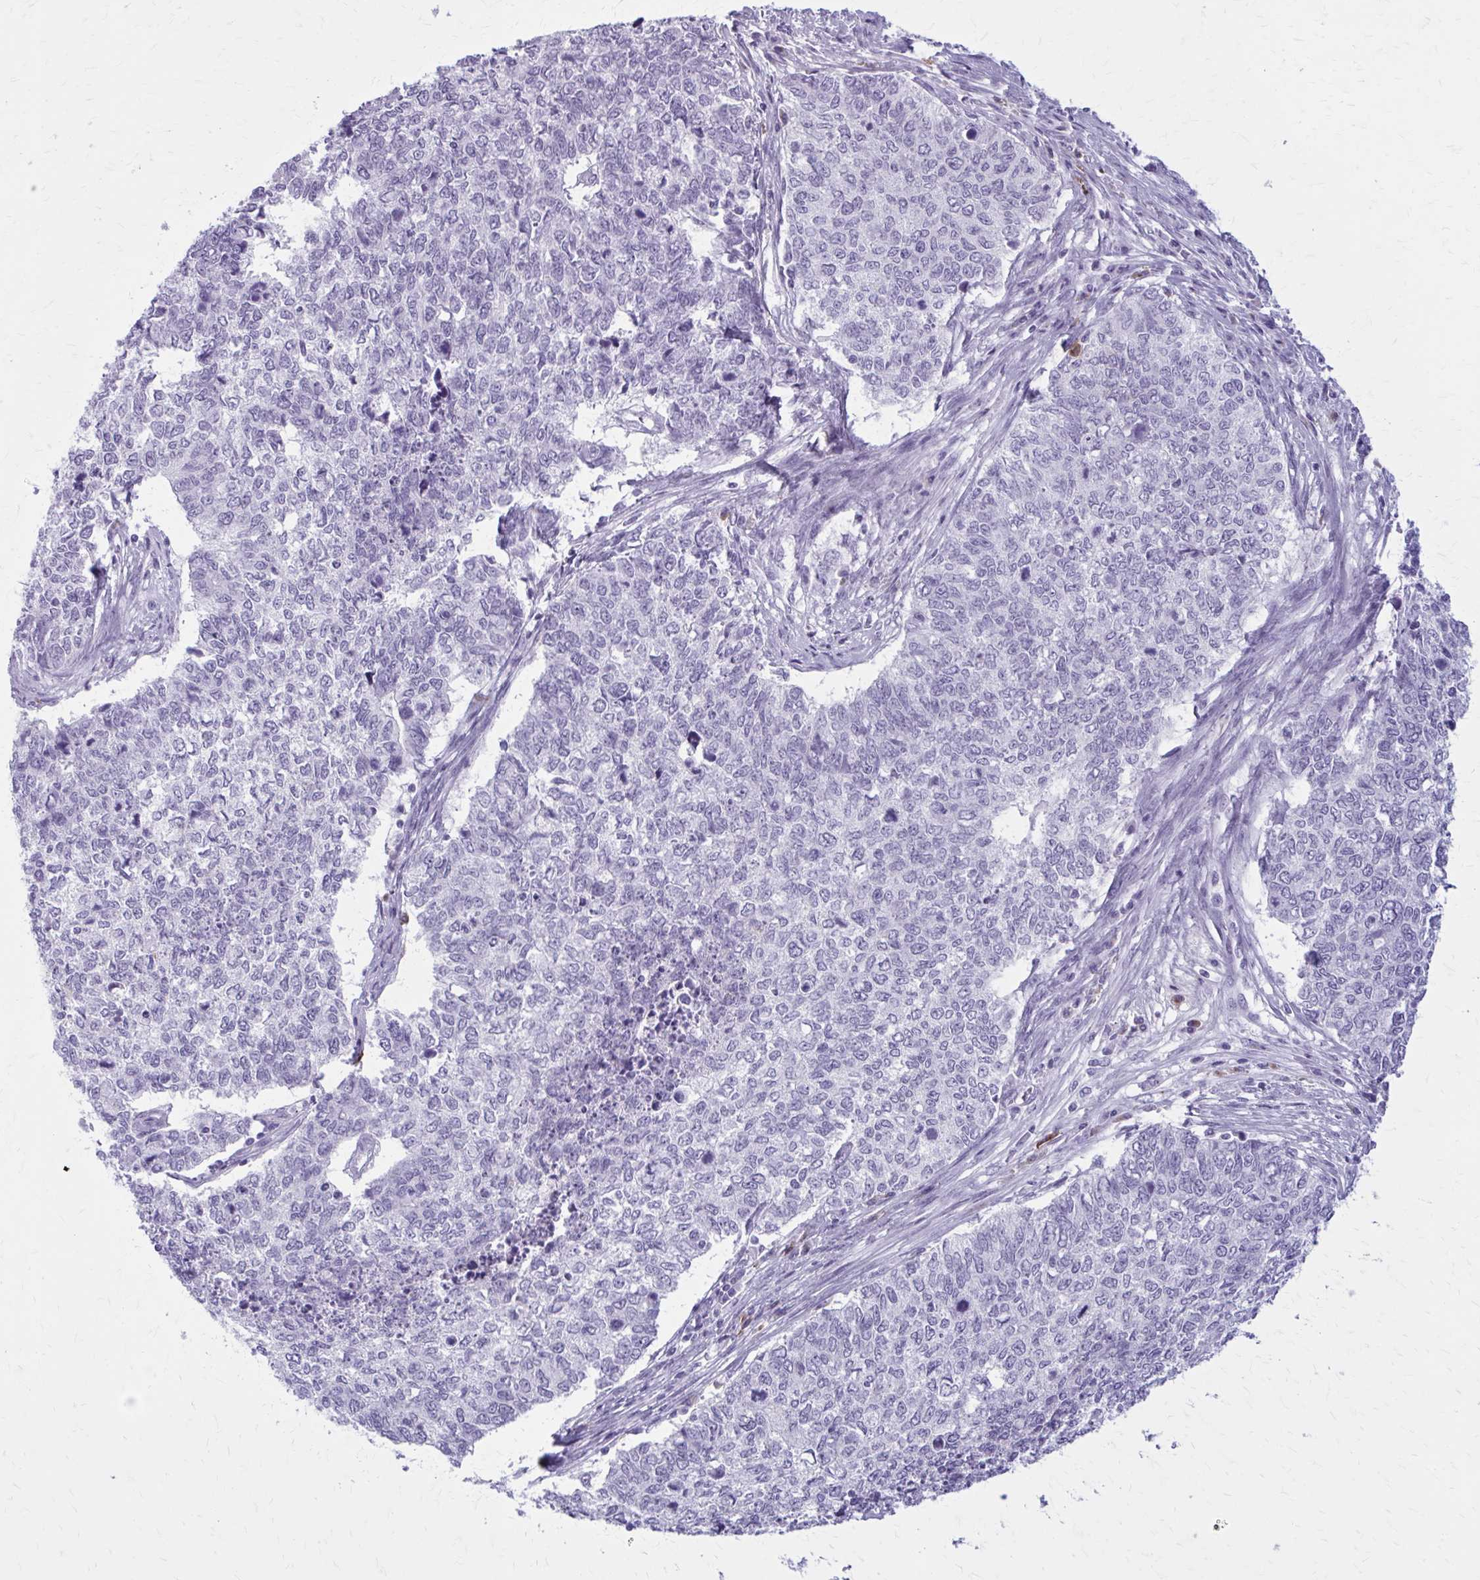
{"staining": {"intensity": "negative", "quantity": "none", "location": "none"}, "tissue": "cervical cancer", "cell_type": "Tumor cells", "image_type": "cancer", "snomed": [{"axis": "morphology", "description": "Adenocarcinoma, NOS"}, {"axis": "topography", "description": "Cervix"}], "caption": "DAB immunohistochemical staining of human cervical cancer reveals no significant staining in tumor cells.", "gene": "ZDHHC7", "patient": {"sex": "female", "age": 63}}